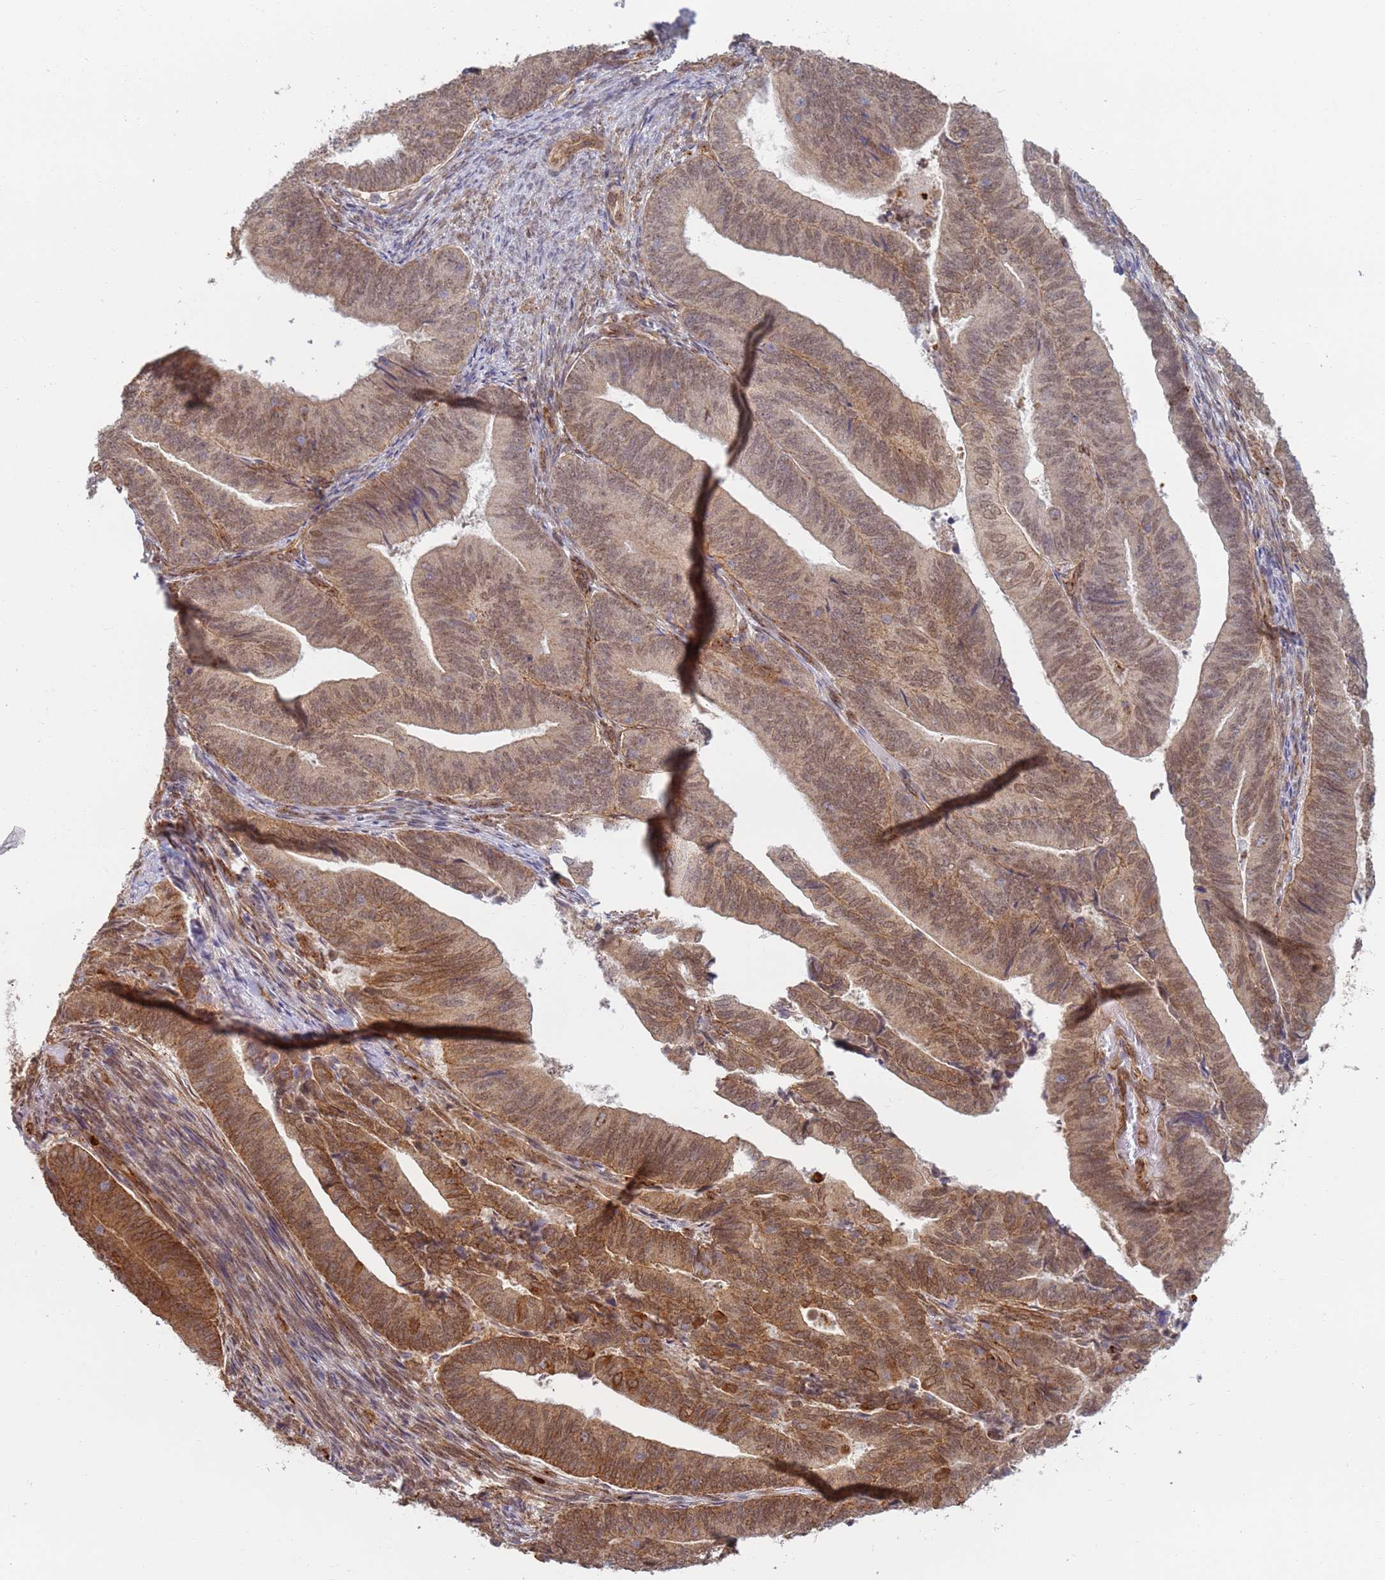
{"staining": {"intensity": "moderate", "quantity": ">75%", "location": "cytoplasmic/membranous,nuclear"}, "tissue": "endometrial cancer", "cell_type": "Tumor cells", "image_type": "cancer", "snomed": [{"axis": "morphology", "description": "Adenocarcinoma, NOS"}, {"axis": "topography", "description": "Endometrium"}], "caption": "Endometrial cancer stained for a protein demonstrates moderate cytoplasmic/membranous and nuclear positivity in tumor cells. (DAB (3,3'-diaminobenzidine) IHC, brown staining for protein, blue staining for nuclei).", "gene": "CEP170", "patient": {"sex": "female", "age": 70}}